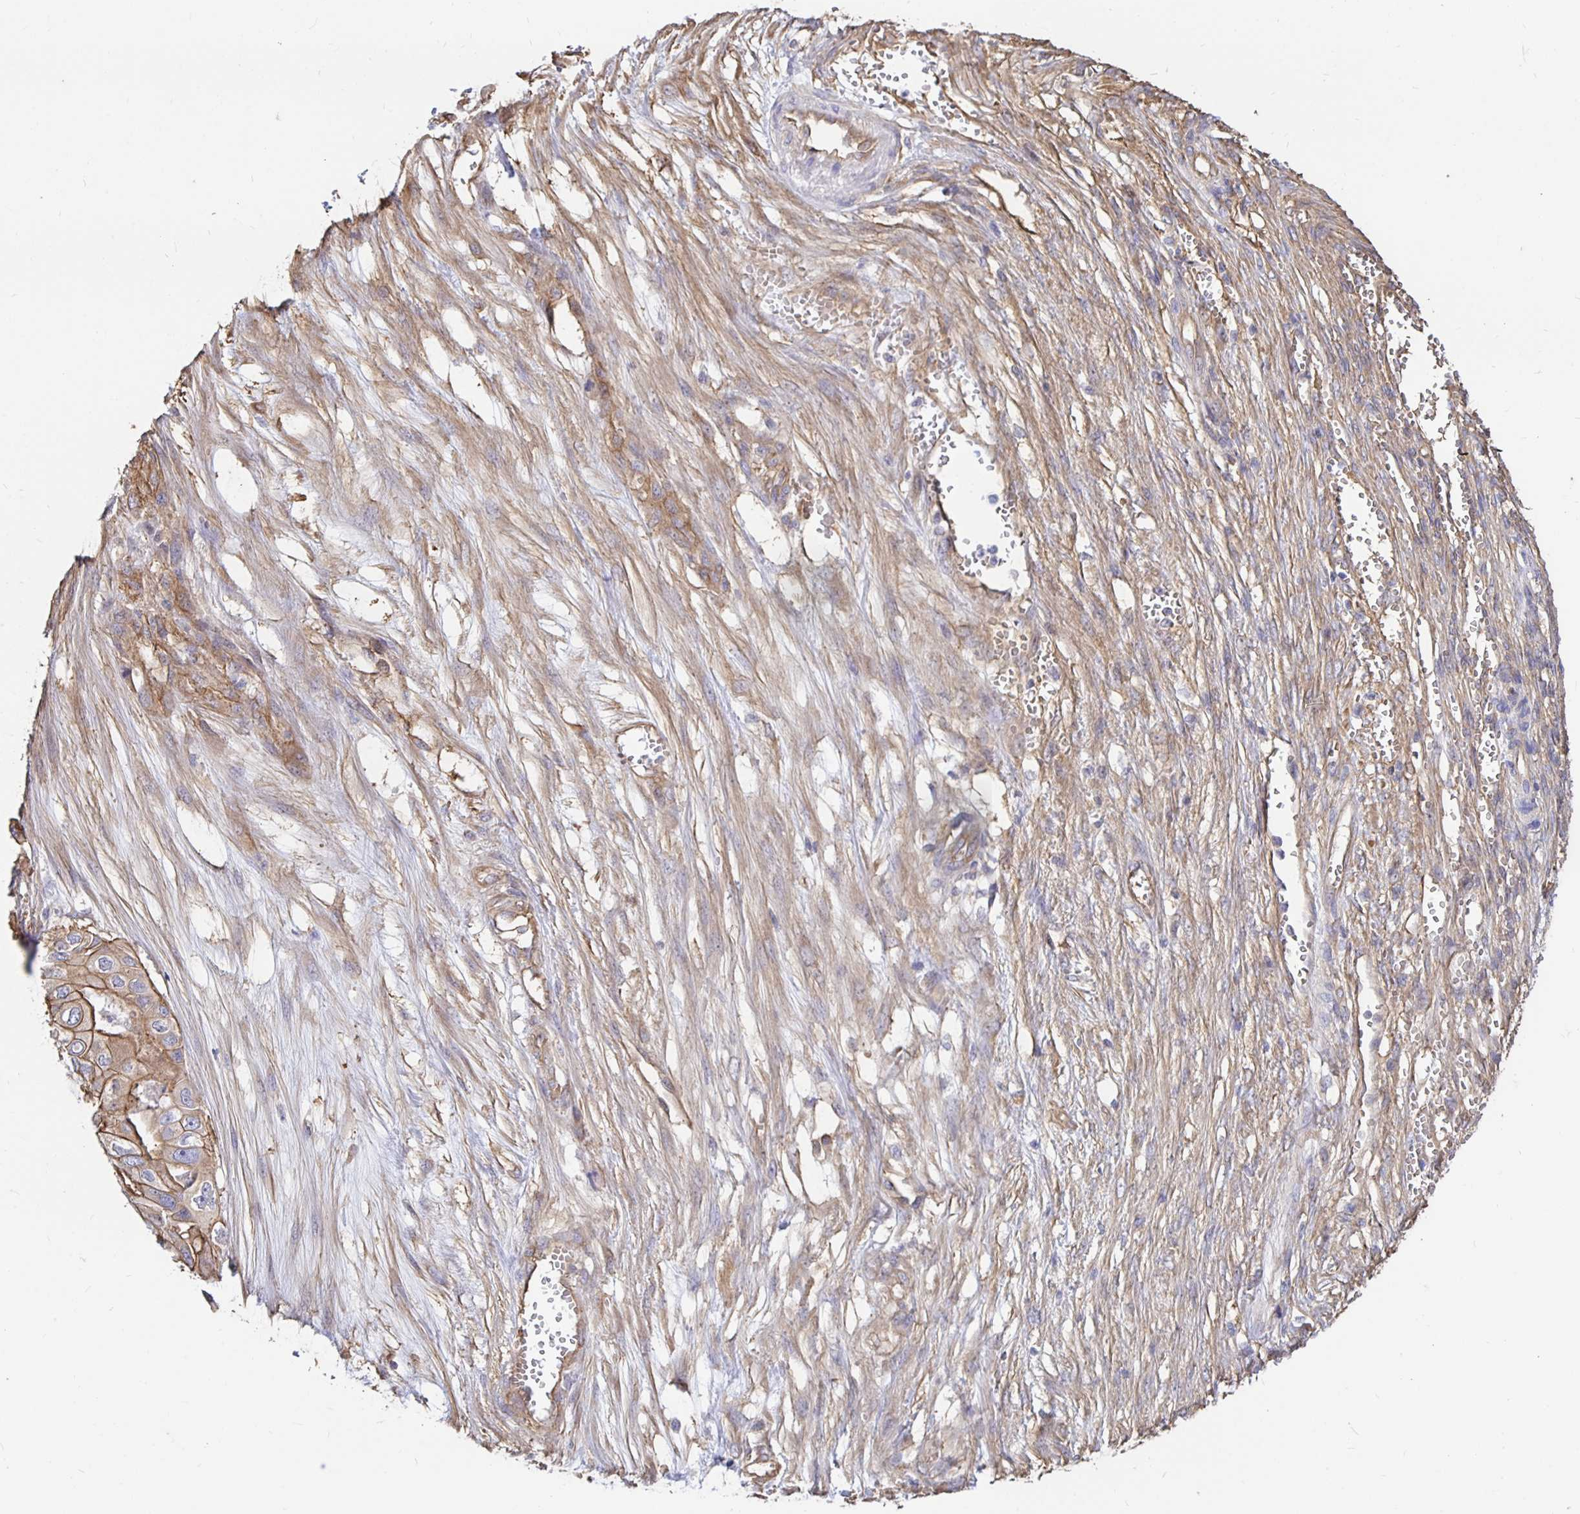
{"staining": {"intensity": "moderate", "quantity": "25%-75%", "location": "cytoplasmic/membranous"}, "tissue": "ovarian cancer", "cell_type": "Tumor cells", "image_type": "cancer", "snomed": [{"axis": "morphology", "description": "Cystadenocarcinoma, serous, NOS"}, {"axis": "topography", "description": "Ovary"}], "caption": "A high-resolution photomicrograph shows immunohistochemistry (IHC) staining of serous cystadenocarcinoma (ovarian), which reveals moderate cytoplasmic/membranous staining in about 25%-75% of tumor cells.", "gene": "ARHGEF39", "patient": {"sex": "female", "age": 56}}